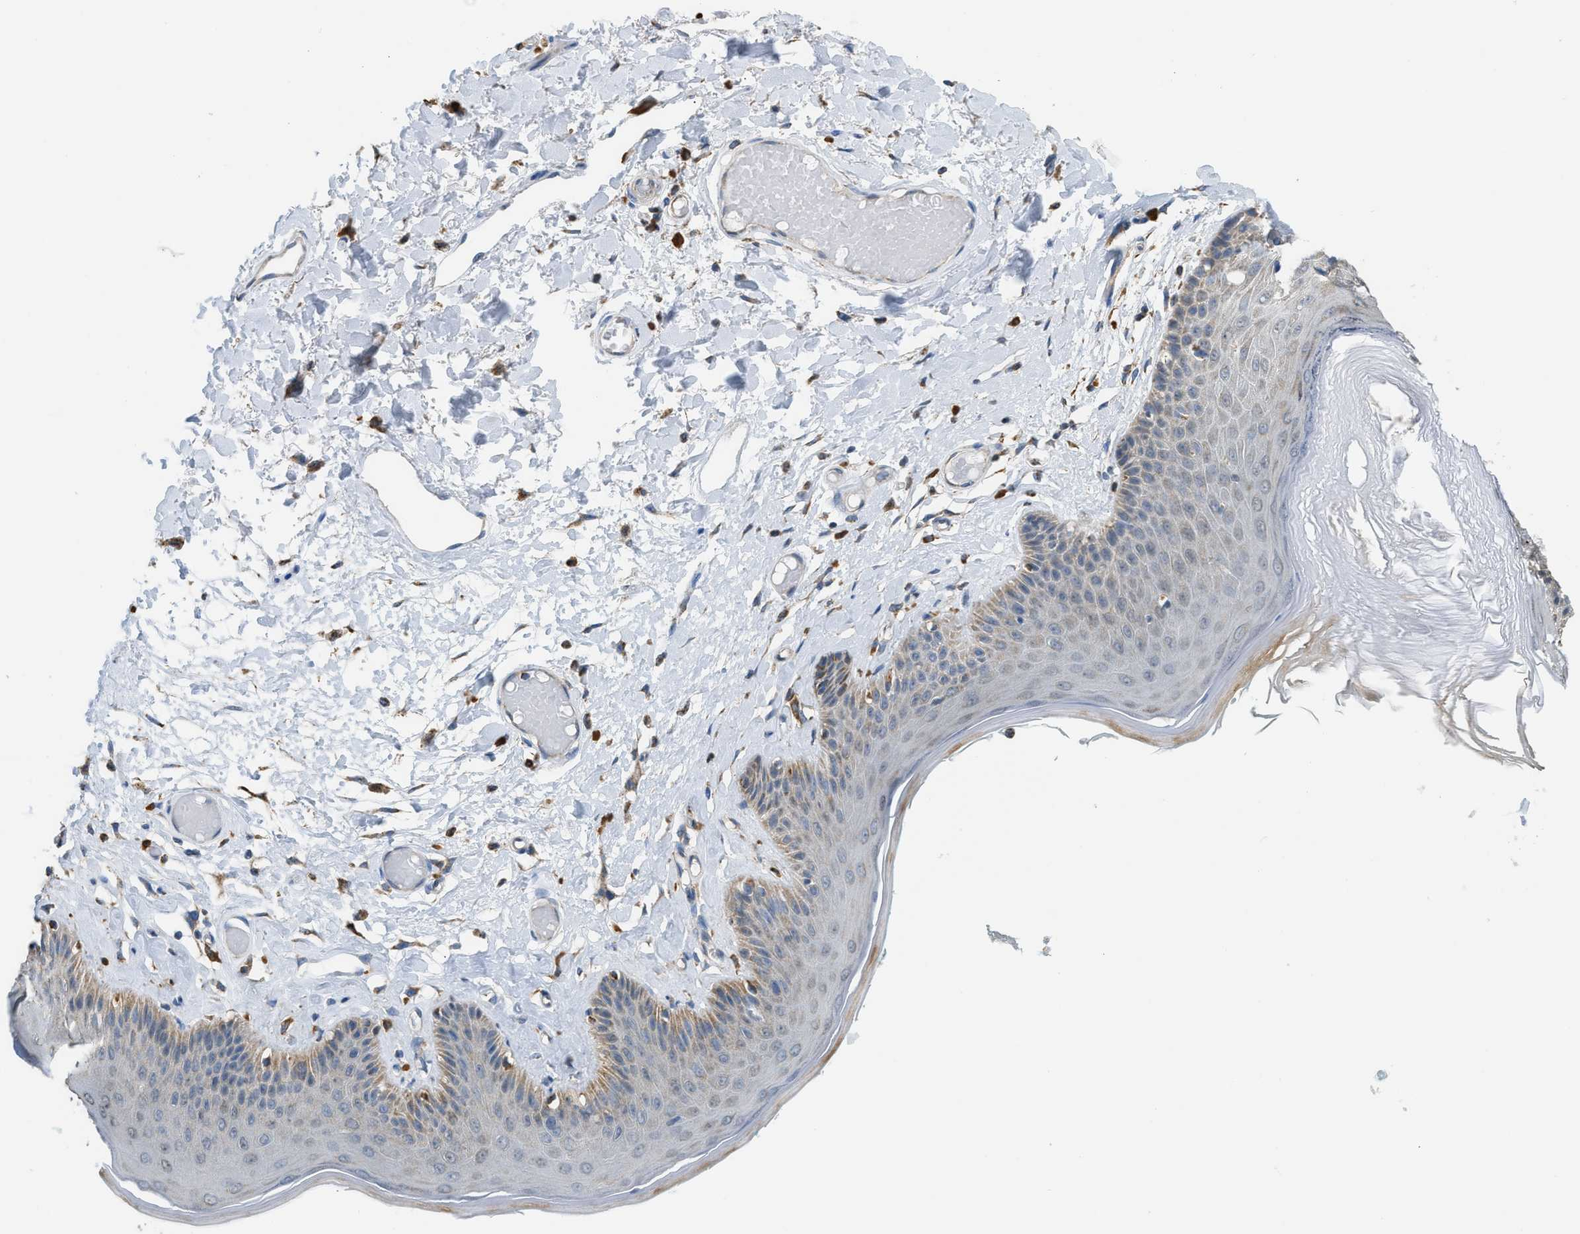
{"staining": {"intensity": "moderate", "quantity": "25%-75%", "location": "cytoplasmic/membranous"}, "tissue": "skin", "cell_type": "Epidermal cells", "image_type": "normal", "snomed": [{"axis": "morphology", "description": "Normal tissue, NOS"}, {"axis": "topography", "description": "Vulva"}], "caption": "Immunohistochemistry of benign skin demonstrates medium levels of moderate cytoplasmic/membranous positivity in about 25%-75% of epidermal cells. (brown staining indicates protein expression, while blue staining denotes nuclei).", "gene": "ETFB", "patient": {"sex": "female", "age": 73}}